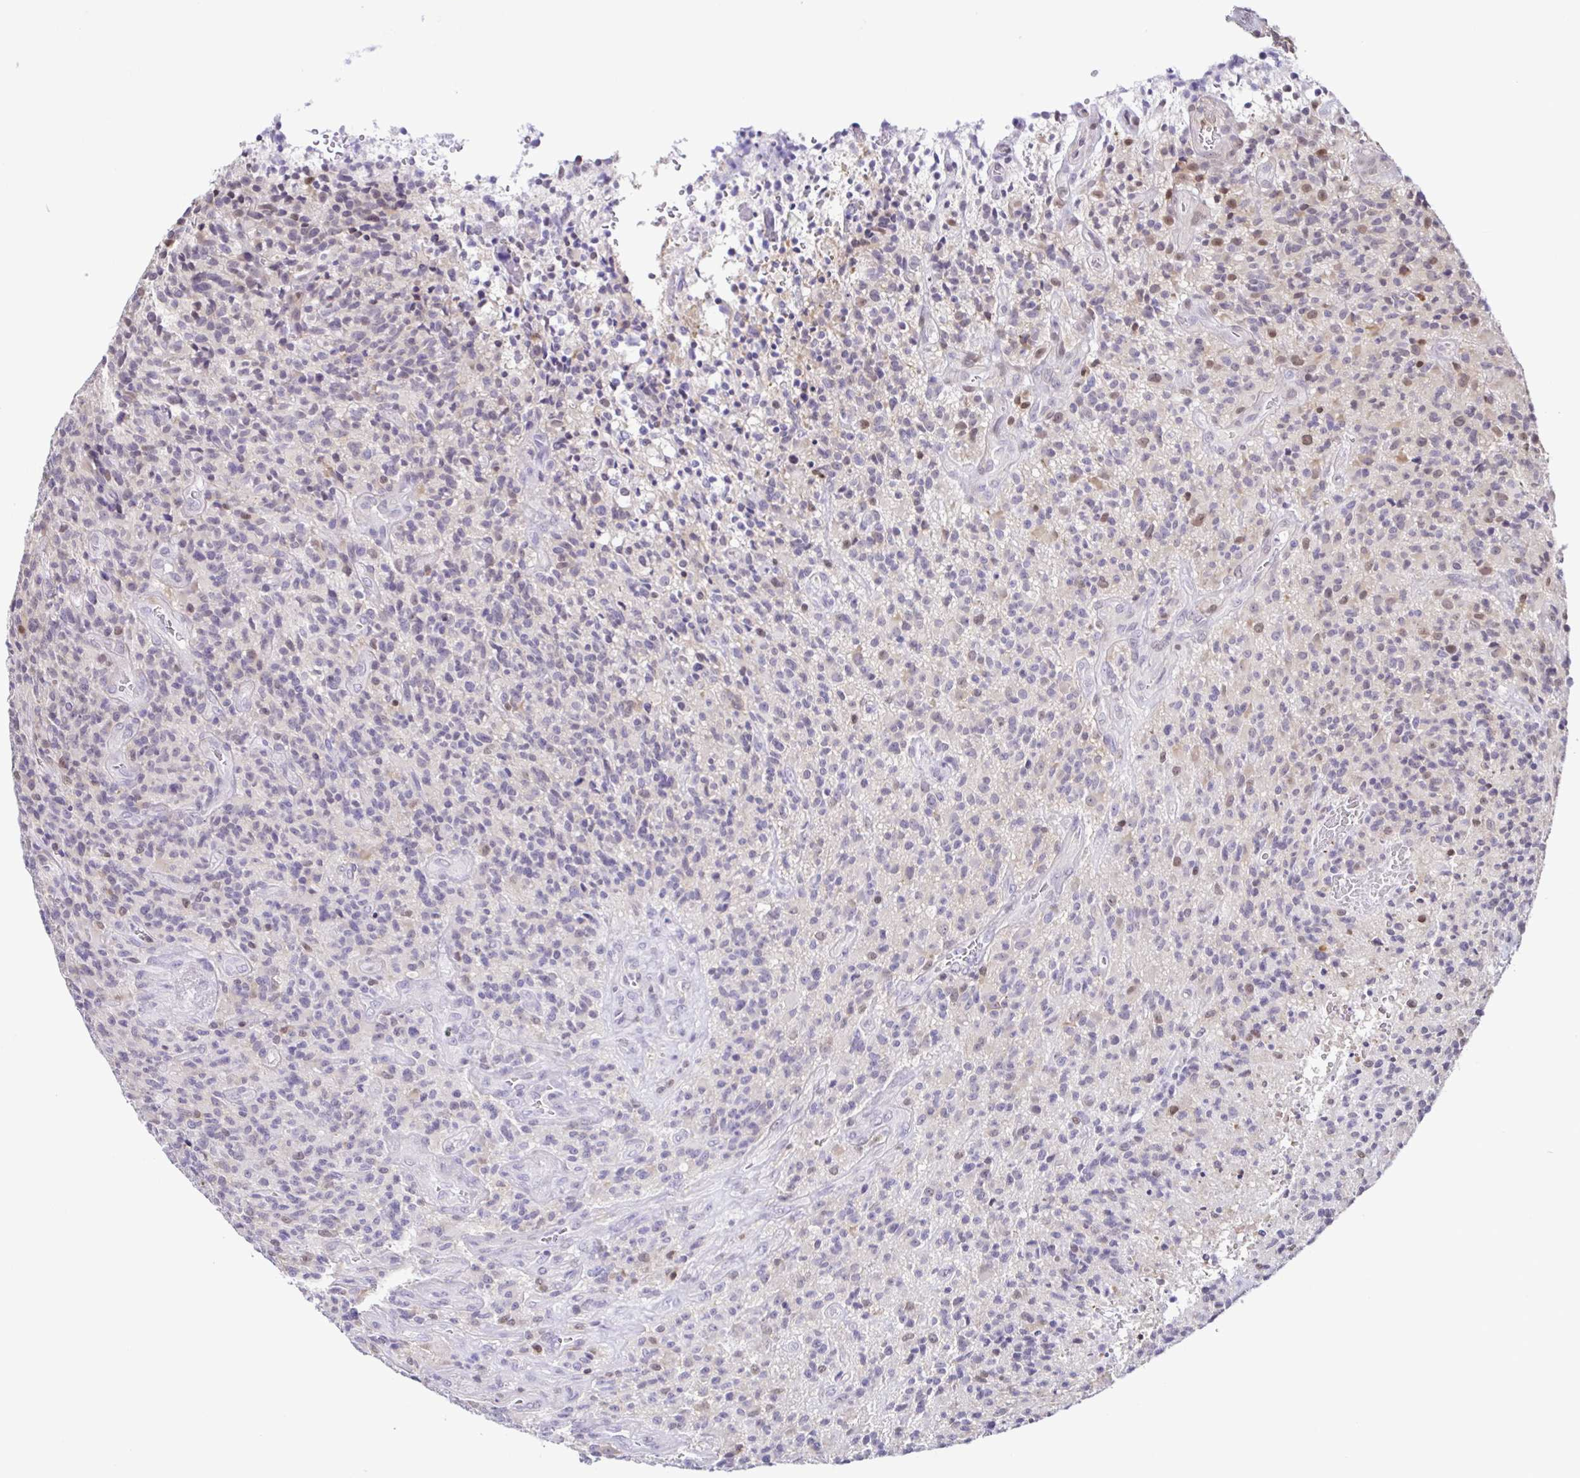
{"staining": {"intensity": "negative", "quantity": "none", "location": "none"}, "tissue": "glioma", "cell_type": "Tumor cells", "image_type": "cancer", "snomed": [{"axis": "morphology", "description": "Glioma, malignant, High grade"}, {"axis": "topography", "description": "Brain"}], "caption": "There is no significant positivity in tumor cells of malignant glioma (high-grade).", "gene": "PSMB9", "patient": {"sex": "male", "age": 76}}